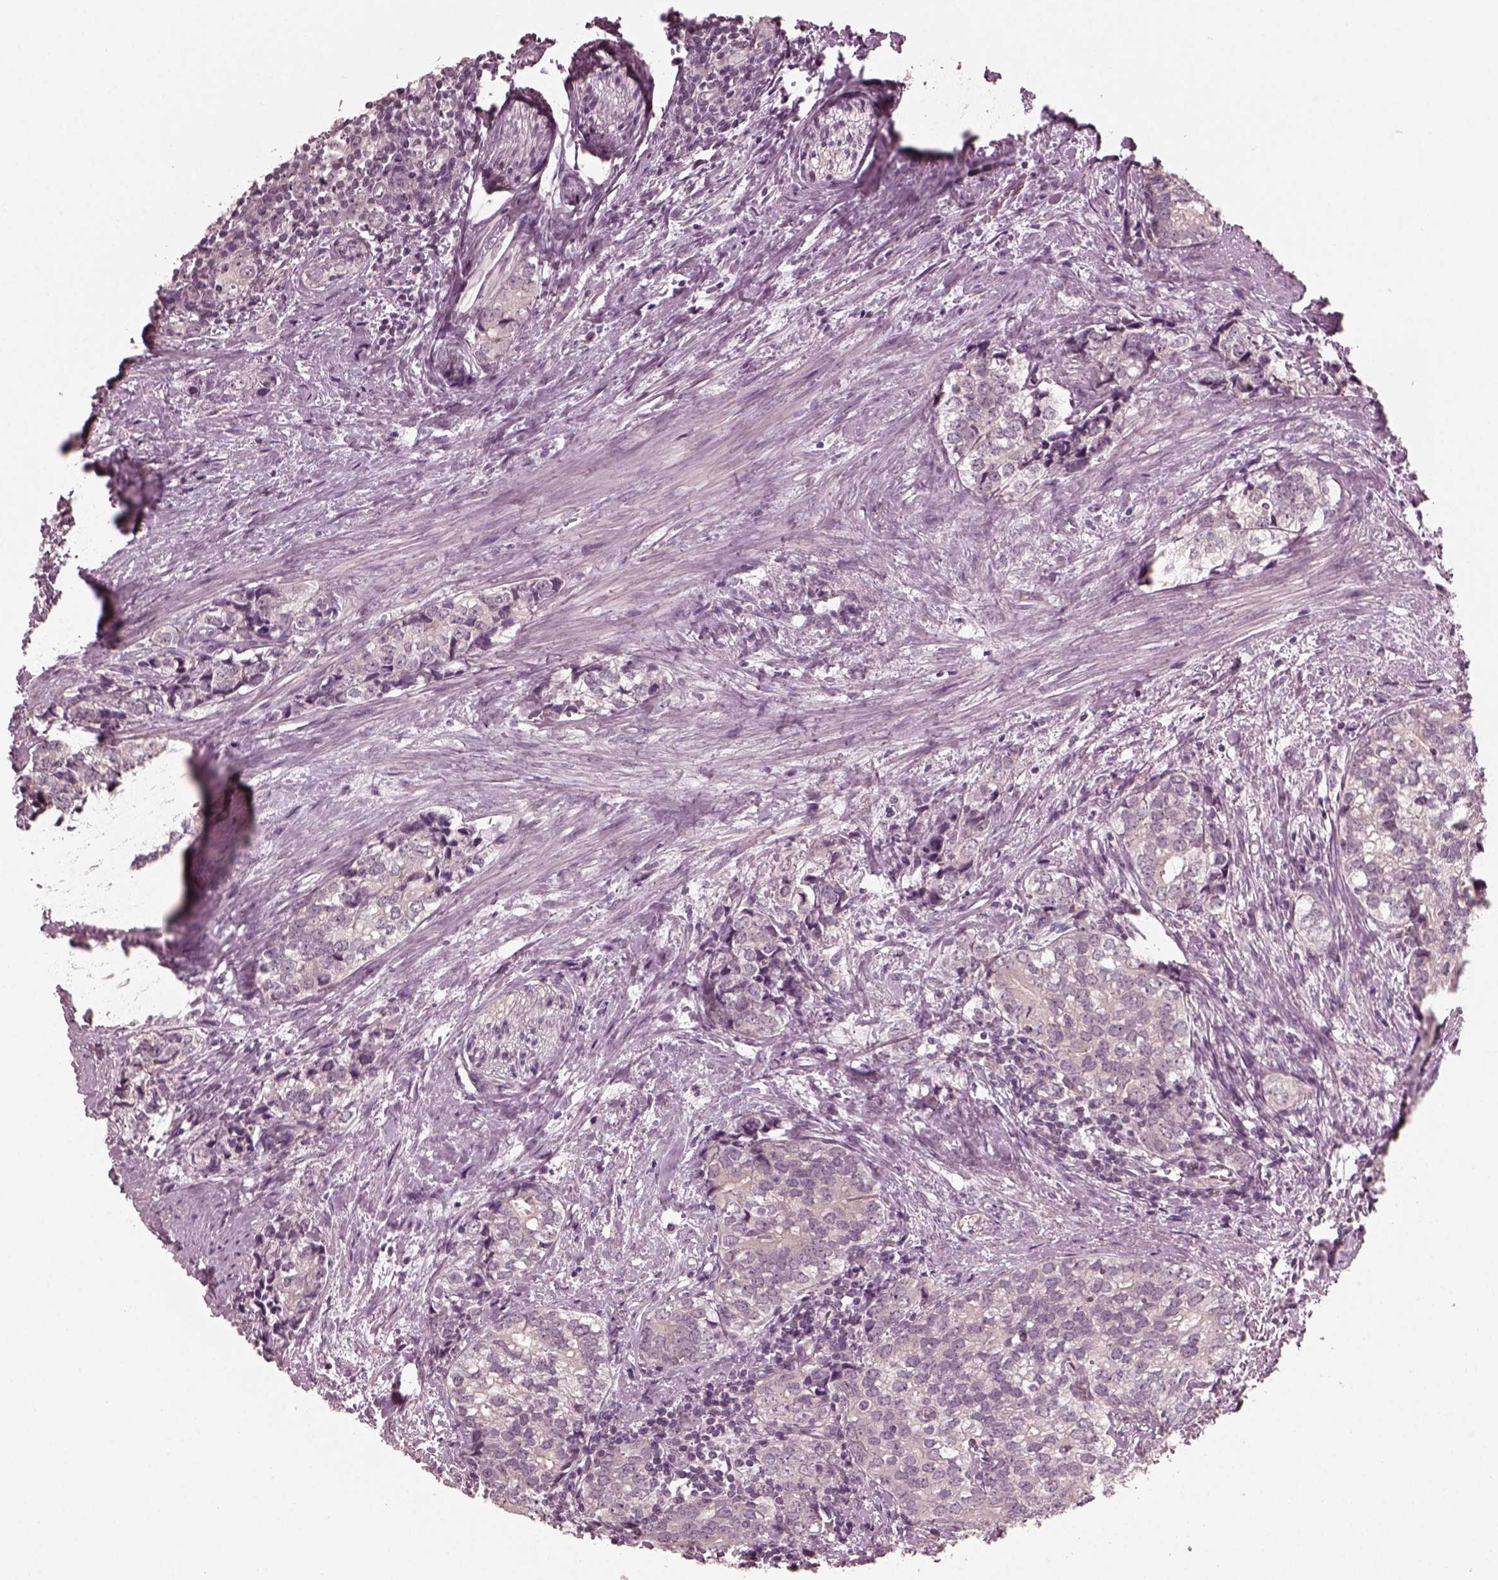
{"staining": {"intensity": "negative", "quantity": "none", "location": "none"}, "tissue": "prostate cancer", "cell_type": "Tumor cells", "image_type": "cancer", "snomed": [{"axis": "morphology", "description": "Adenocarcinoma, NOS"}, {"axis": "topography", "description": "Prostate and seminal vesicle, NOS"}], "caption": "IHC of prostate adenocarcinoma demonstrates no expression in tumor cells.", "gene": "RGS7", "patient": {"sex": "male", "age": 63}}